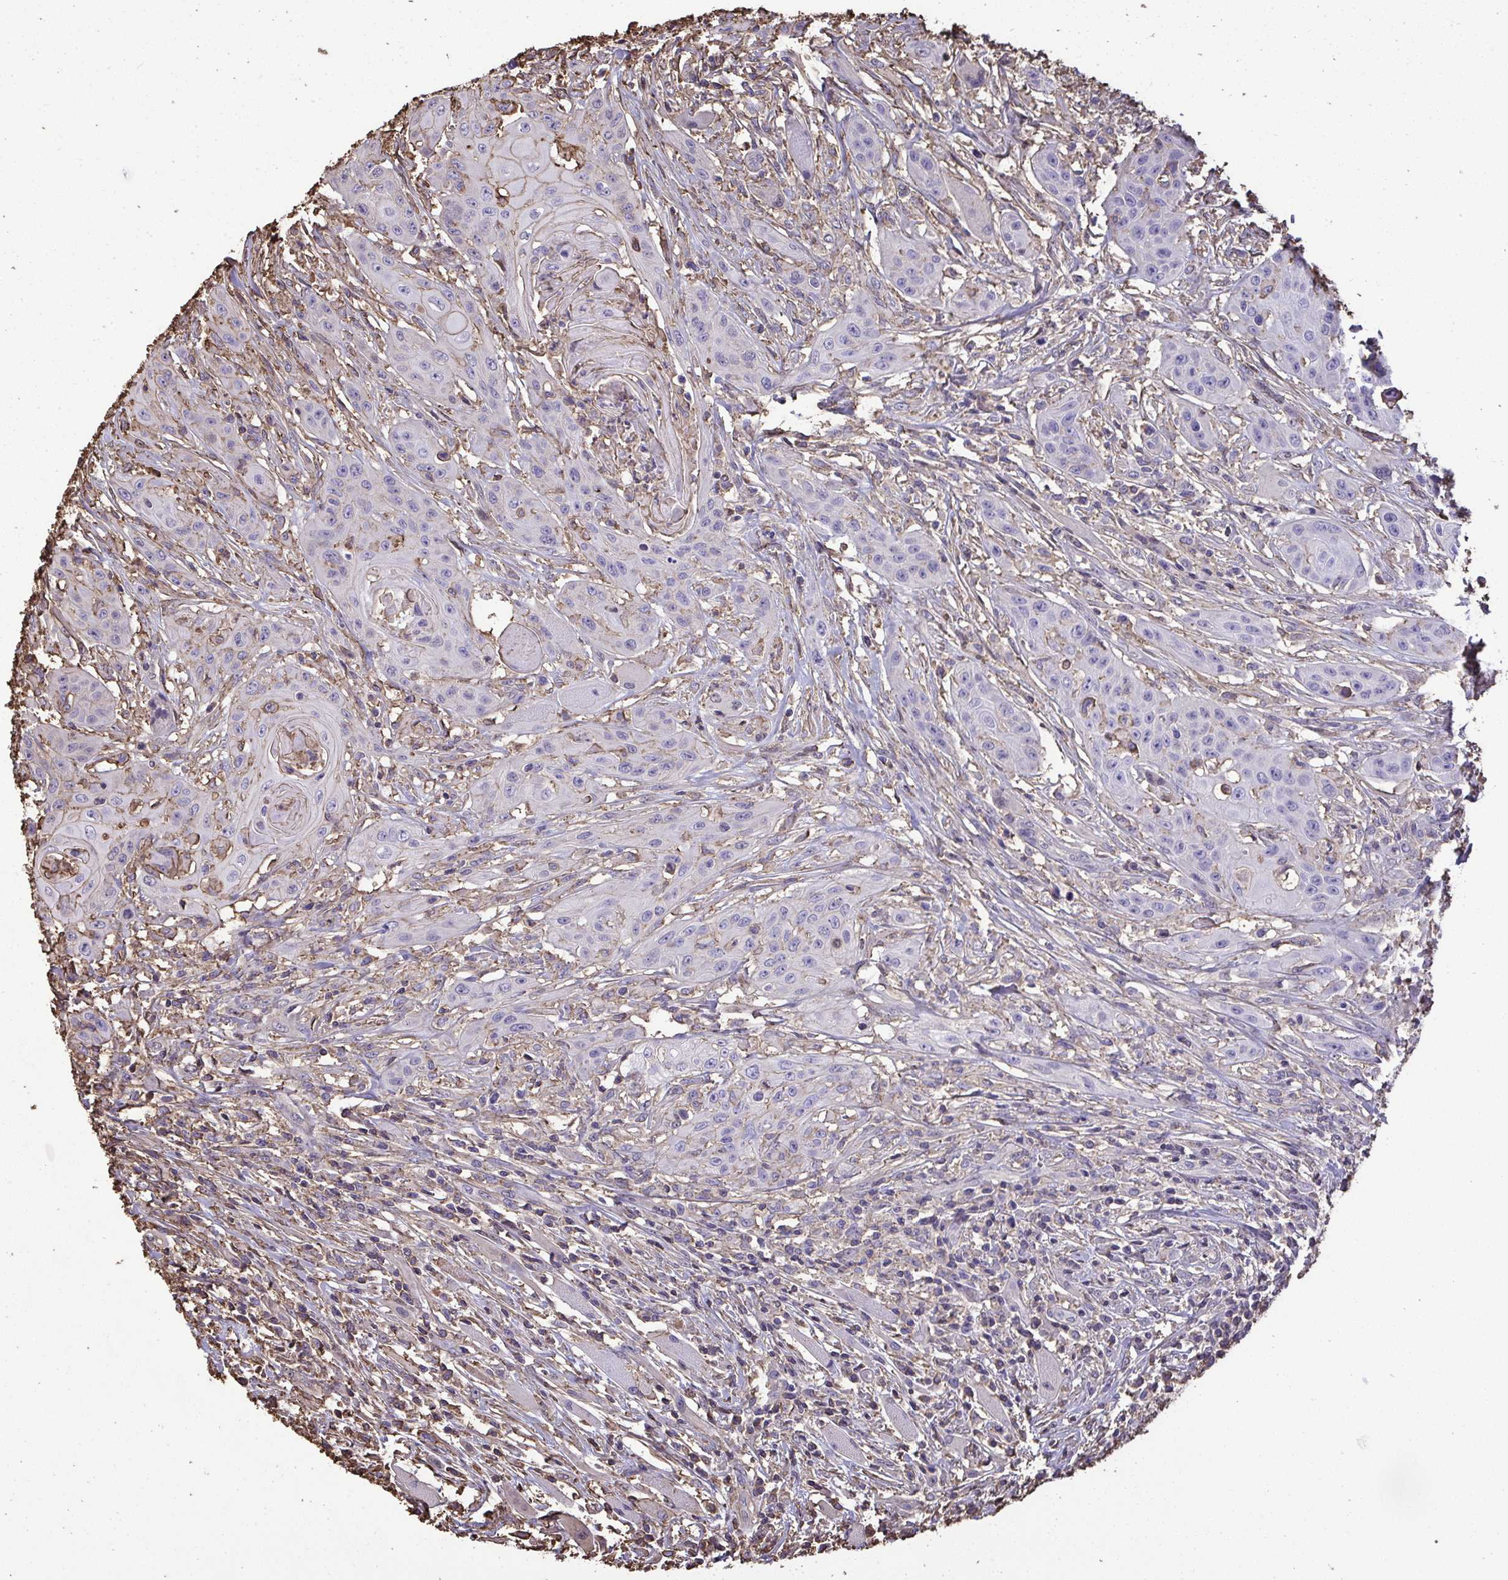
{"staining": {"intensity": "weak", "quantity": "<25%", "location": "cytoplasmic/membranous"}, "tissue": "head and neck cancer", "cell_type": "Tumor cells", "image_type": "cancer", "snomed": [{"axis": "morphology", "description": "Squamous cell carcinoma, NOS"}, {"axis": "topography", "description": "Oral tissue"}, {"axis": "topography", "description": "Head-Neck"}, {"axis": "topography", "description": "Neck, NOS"}], "caption": "The IHC micrograph has no significant expression in tumor cells of head and neck squamous cell carcinoma tissue.", "gene": "ANXA5", "patient": {"sex": "female", "age": 55}}